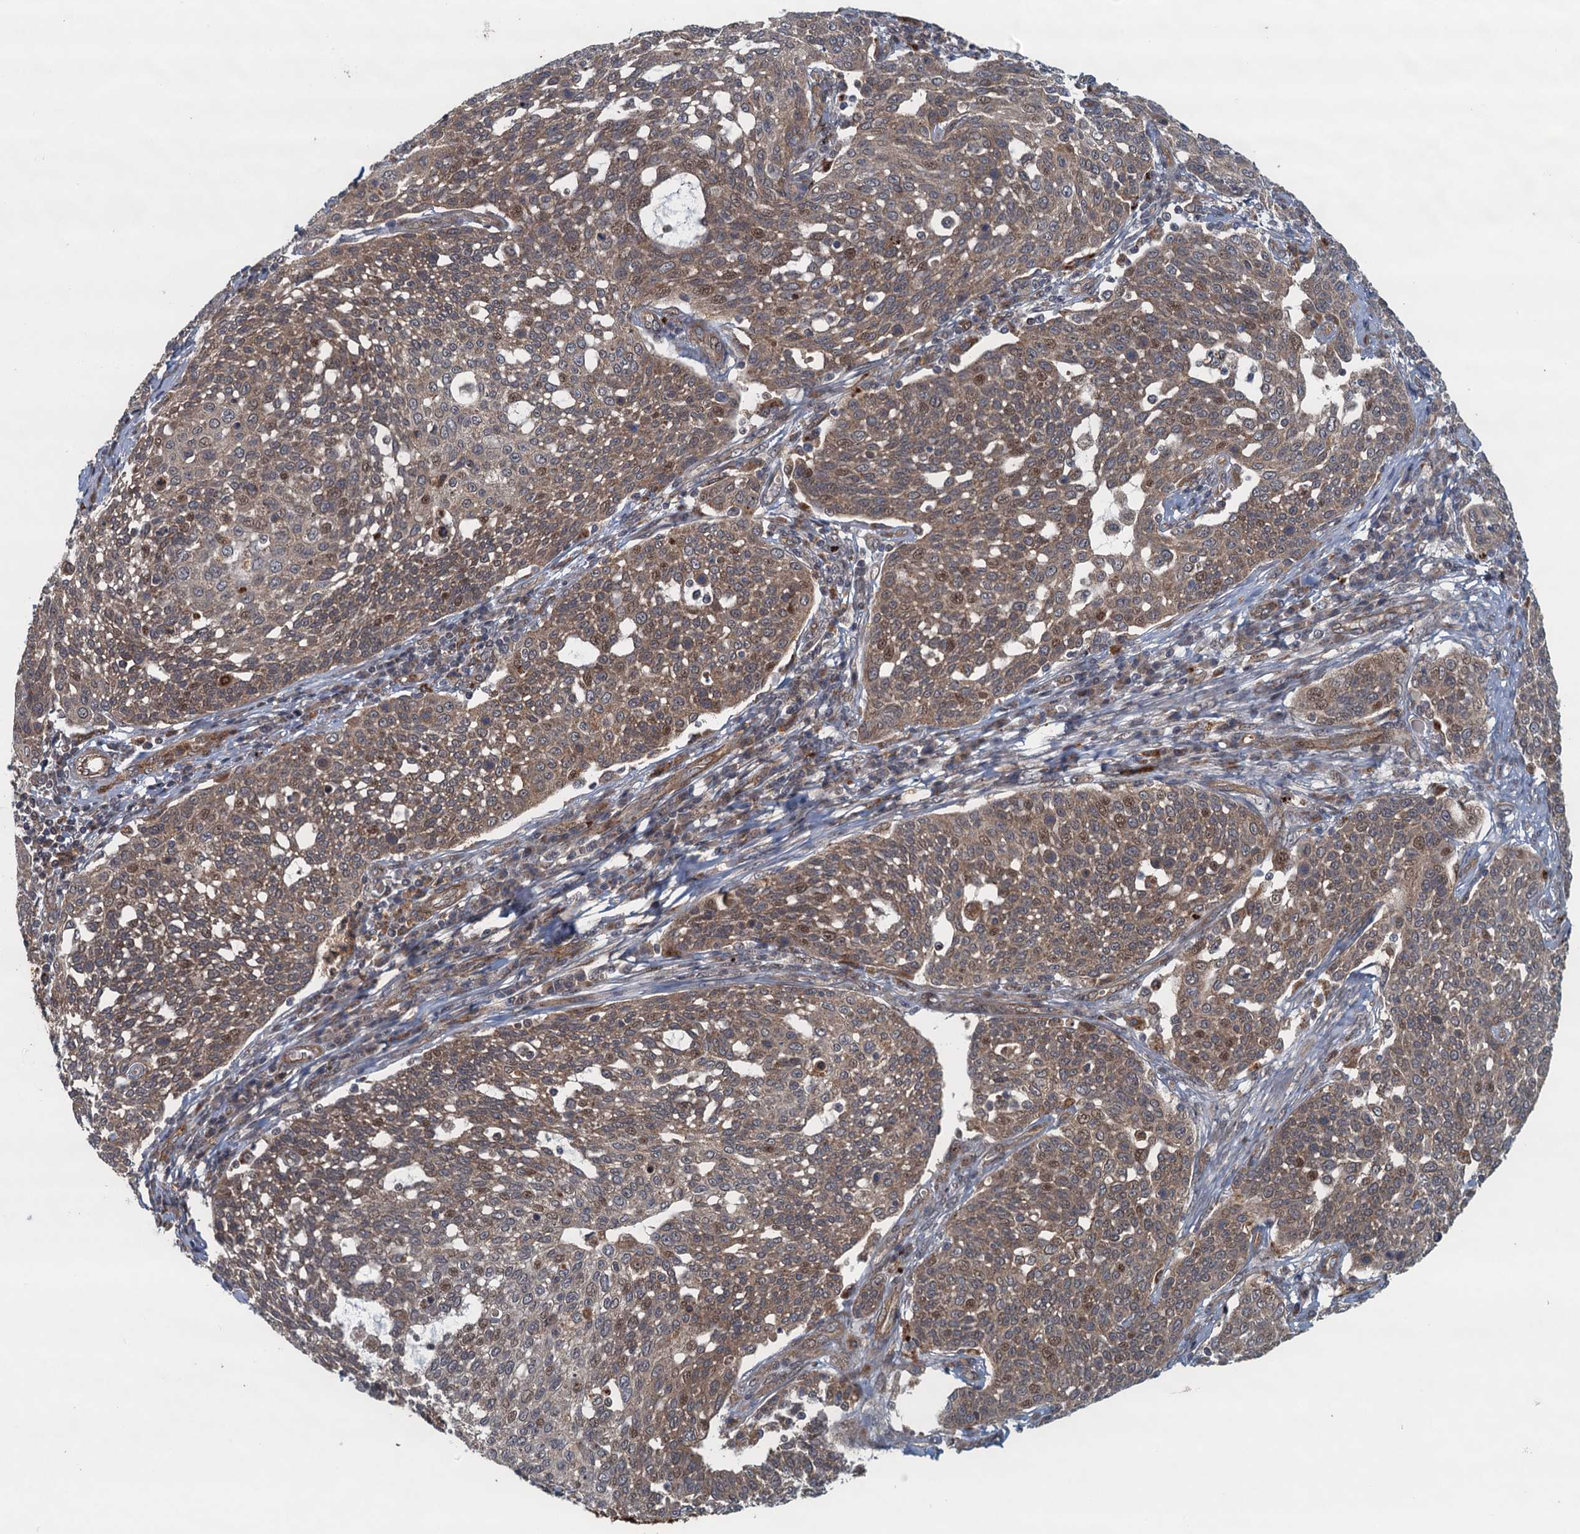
{"staining": {"intensity": "weak", "quantity": "25%-75%", "location": "cytoplasmic/membranous,nuclear"}, "tissue": "cervical cancer", "cell_type": "Tumor cells", "image_type": "cancer", "snomed": [{"axis": "morphology", "description": "Squamous cell carcinoma, NOS"}, {"axis": "topography", "description": "Cervix"}], "caption": "DAB (3,3'-diaminobenzidine) immunohistochemical staining of squamous cell carcinoma (cervical) displays weak cytoplasmic/membranous and nuclear protein positivity in approximately 25%-75% of tumor cells.", "gene": "NLRP10", "patient": {"sex": "female", "age": 34}}